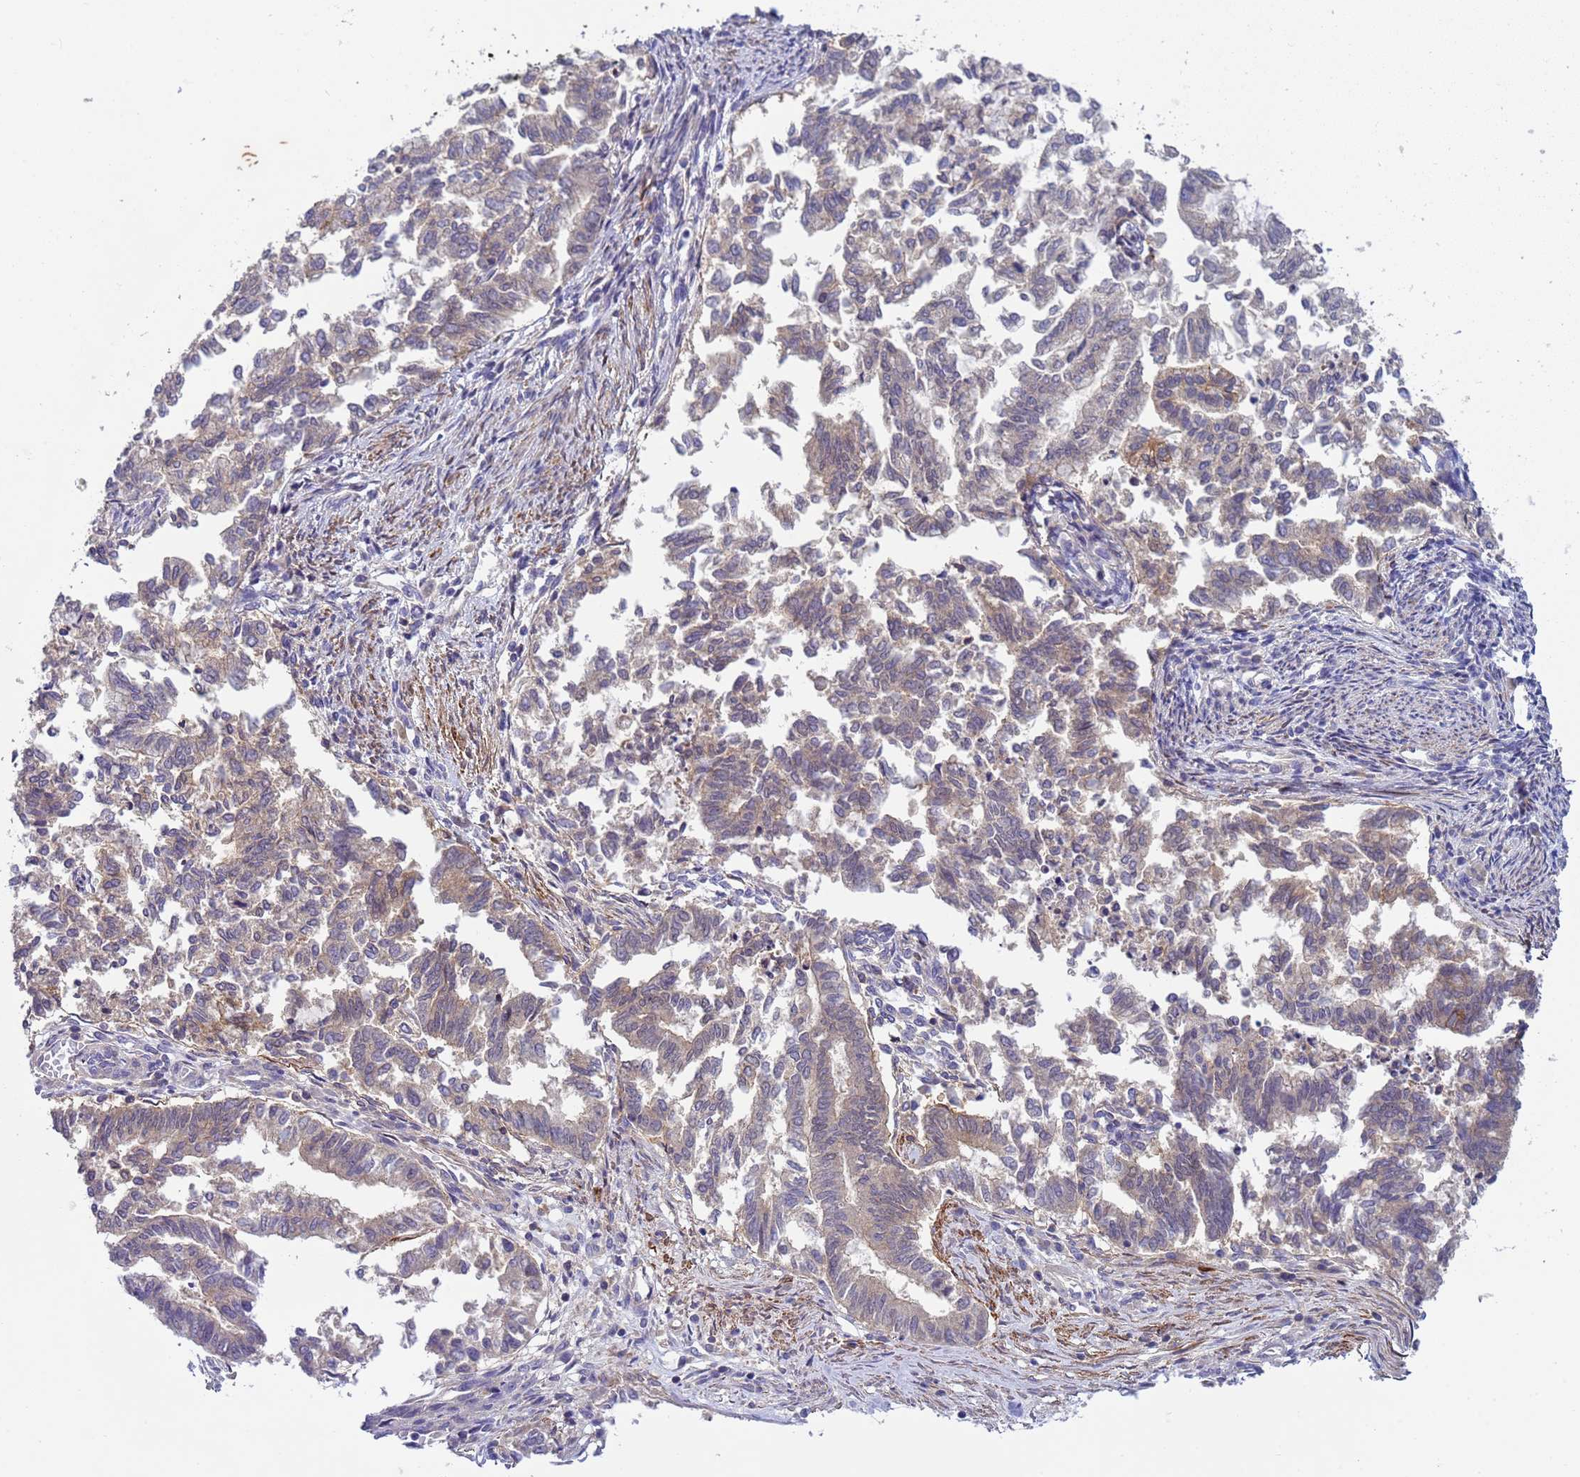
{"staining": {"intensity": "weak", "quantity": "25%-75%", "location": "cytoplasmic/membranous"}, "tissue": "endometrial cancer", "cell_type": "Tumor cells", "image_type": "cancer", "snomed": [{"axis": "morphology", "description": "Adenocarcinoma, NOS"}, {"axis": "topography", "description": "Endometrium"}], "caption": "Endometrial cancer stained with a protein marker demonstrates weak staining in tumor cells.", "gene": "KLHL13", "patient": {"sex": "female", "age": 79}}